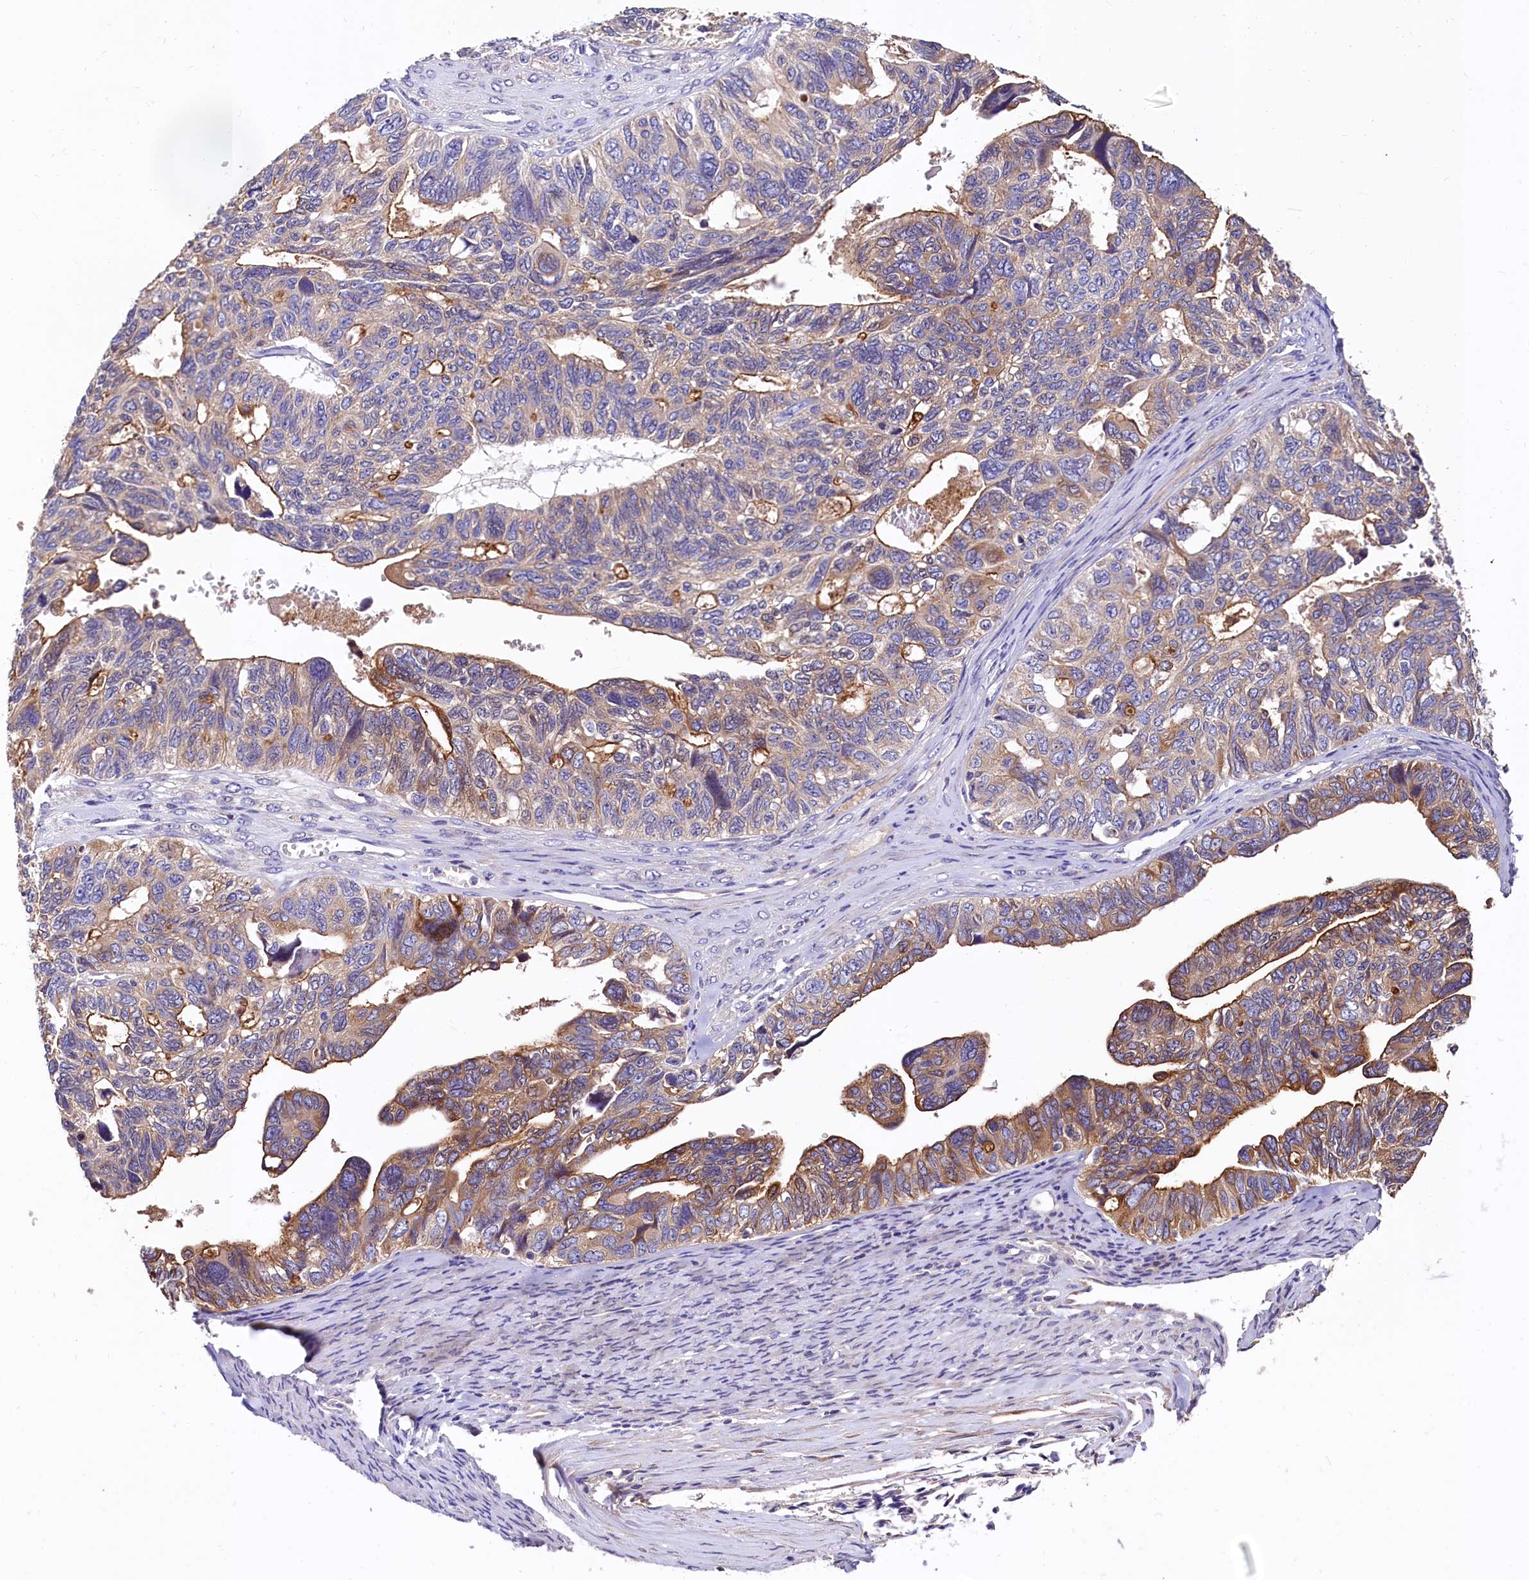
{"staining": {"intensity": "moderate", "quantity": "25%-75%", "location": "cytoplasmic/membranous"}, "tissue": "ovarian cancer", "cell_type": "Tumor cells", "image_type": "cancer", "snomed": [{"axis": "morphology", "description": "Cystadenocarcinoma, serous, NOS"}, {"axis": "topography", "description": "Ovary"}], "caption": "Protein staining shows moderate cytoplasmic/membranous staining in approximately 25%-75% of tumor cells in ovarian serous cystadenocarcinoma. The staining is performed using DAB brown chromogen to label protein expression. The nuclei are counter-stained blue using hematoxylin.", "gene": "EPS8L2", "patient": {"sex": "female", "age": 79}}